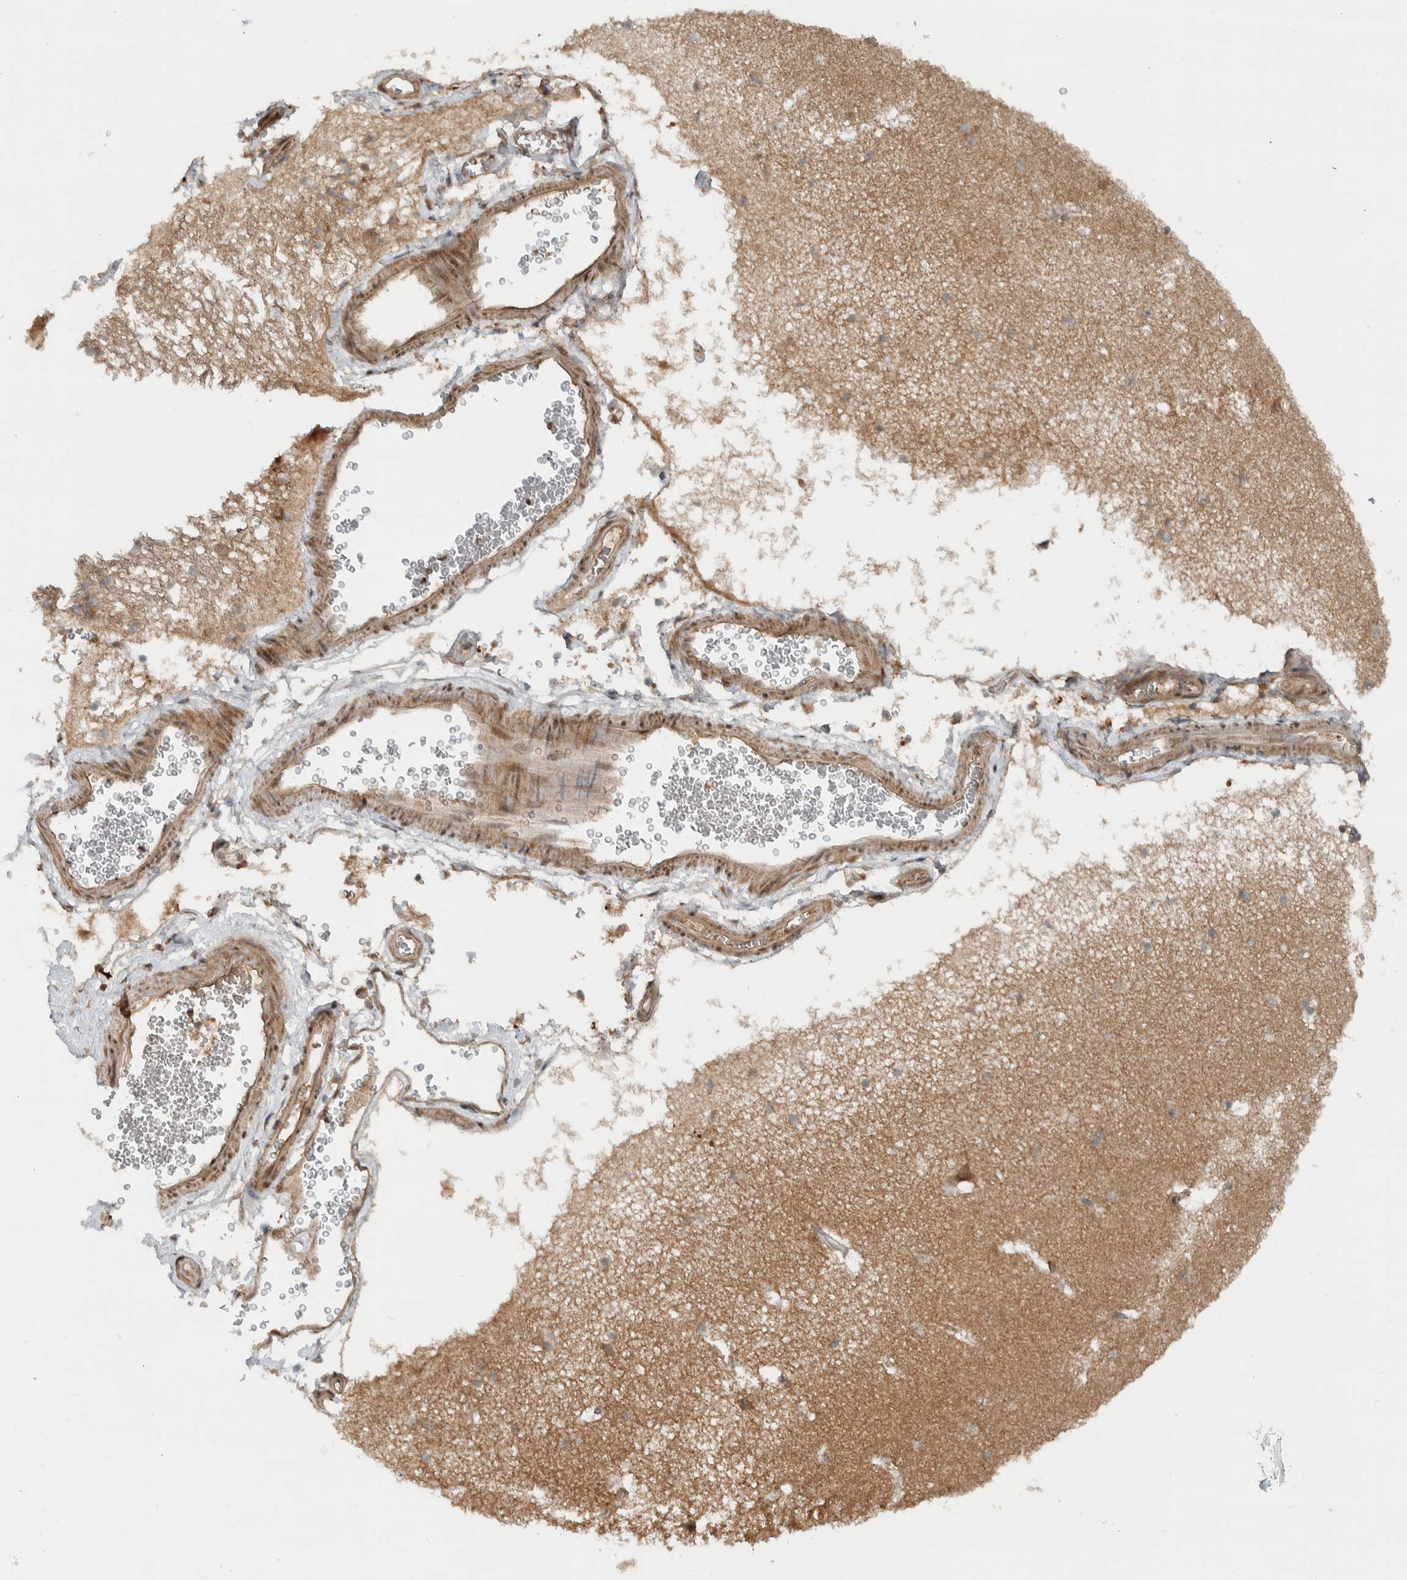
{"staining": {"intensity": "moderate", "quantity": "<25%", "location": "cytoplasmic/membranous"}, "tissue": "hippocampus", "cell_type": "Glial cells", "image_type": "normal", "snomed": [{"axis": "morphology", "description": "Normal tissue, NOS"}, {"axis": "topography", "description": "Hippocampus"}], "caption": "The micrograph shows immunohistochemical staining of unremarkable hippocampus. There is moderate cytoplasmic/membranous expression is identified in approximately <25% of glial cells.", "gene": "KLHL6", "patient": {"sex": "male", "age": 45}}